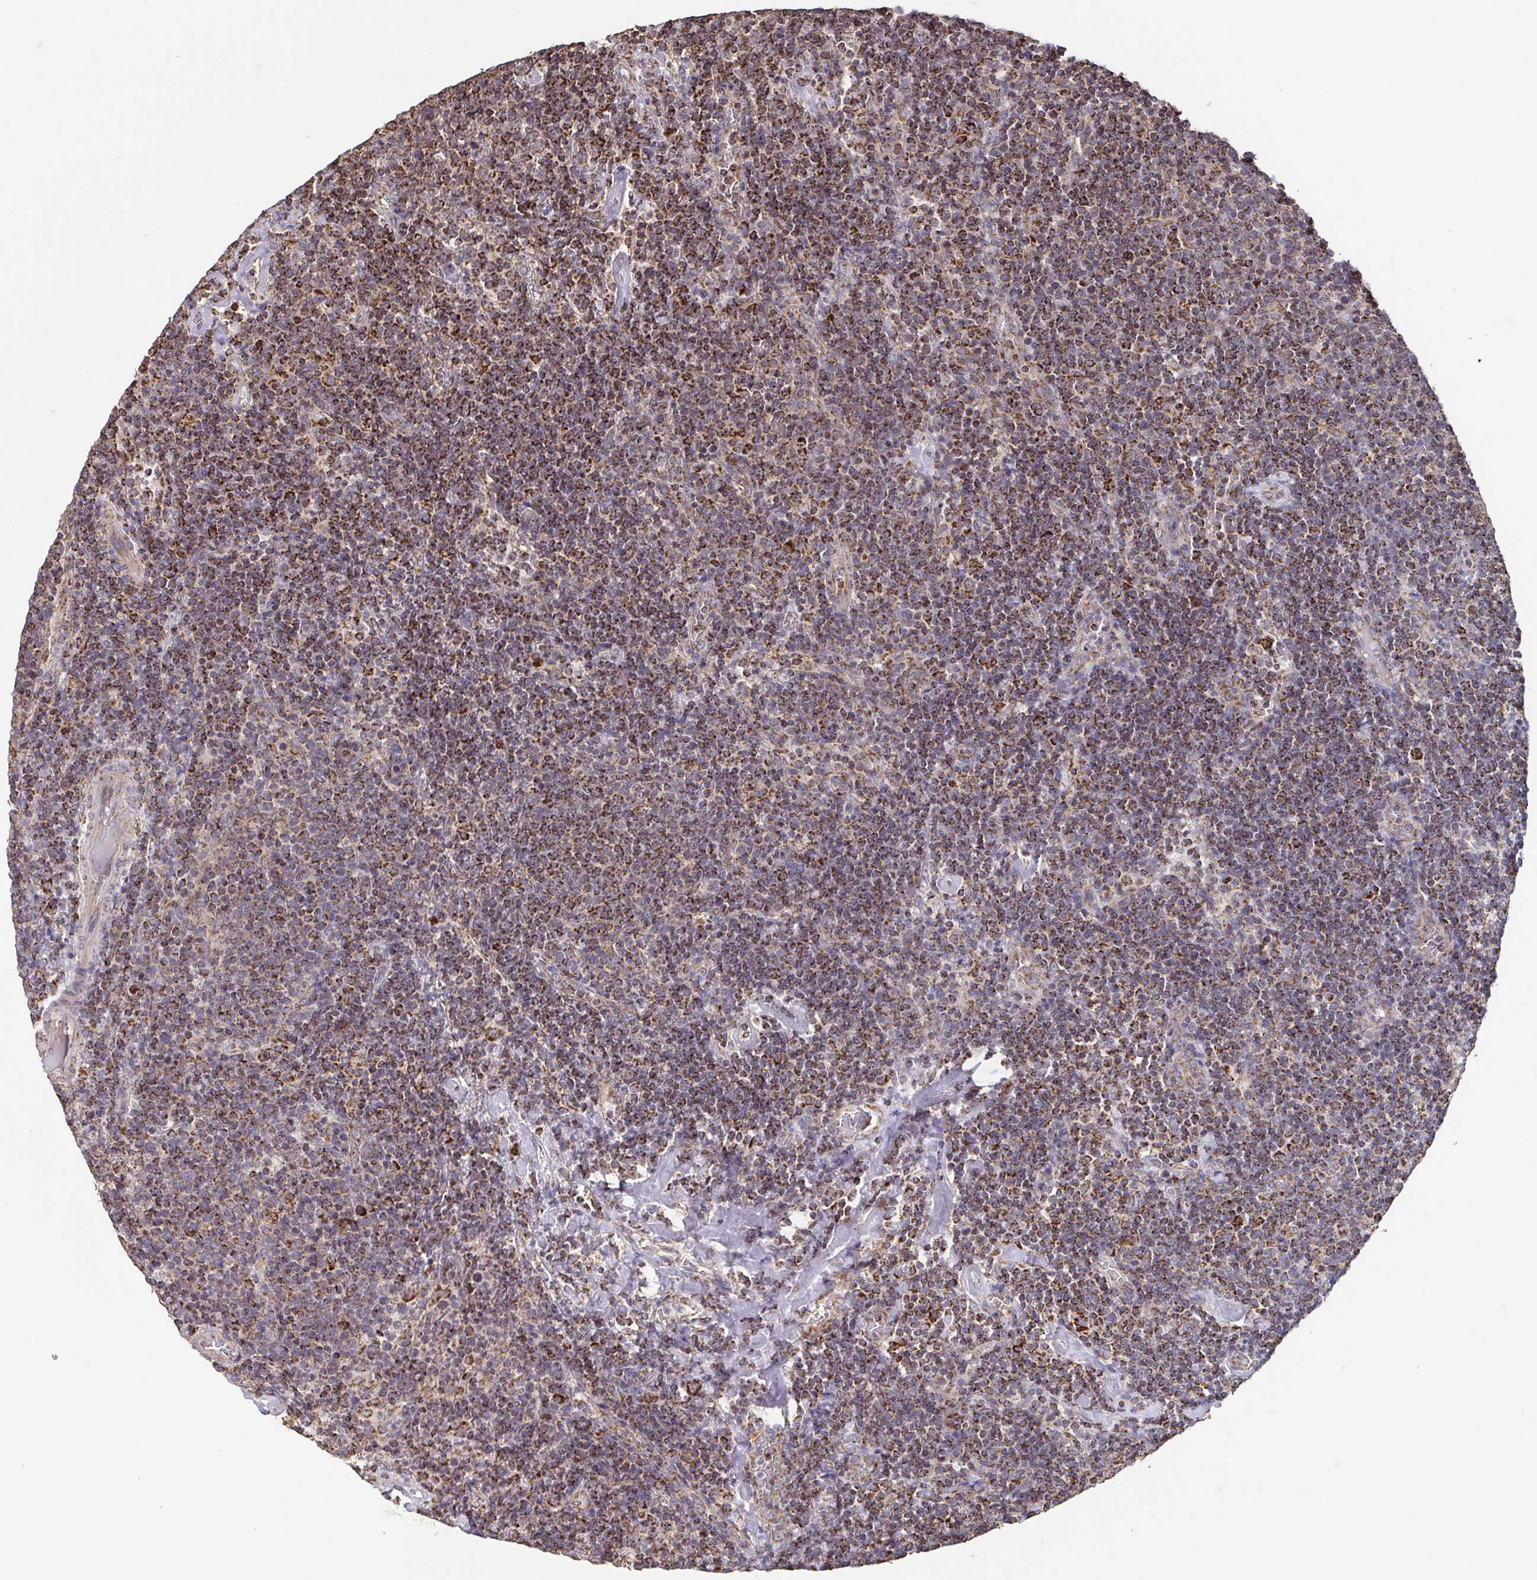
{"staining": {"intensity": "moderate", "quantity": ">75%", "location": "cytoplasmic/membranous"}, "tissue": "lymphoma", "cell_type": "Tumor cells", "image_type": "cancer", "snomed": [{"axis": "morphology", "description": "Malignant lymphoma, non-Hodgkin's type, High grade"}, {"axis": "topography", "description": "Lymph node"}], "caption": "Protein staining of malignant lymphoma, non-Hodgkin's type (high-grade) tissue exhibits moderate cytoplasmic/membranous expression in approximately >75% of tumor cells. Immunohistochemistry (ihc) stains the protein in brown and the nuclei are stained blue.", "gene": "DIP2B", "patient": {"sex": "male", "age": 61}}